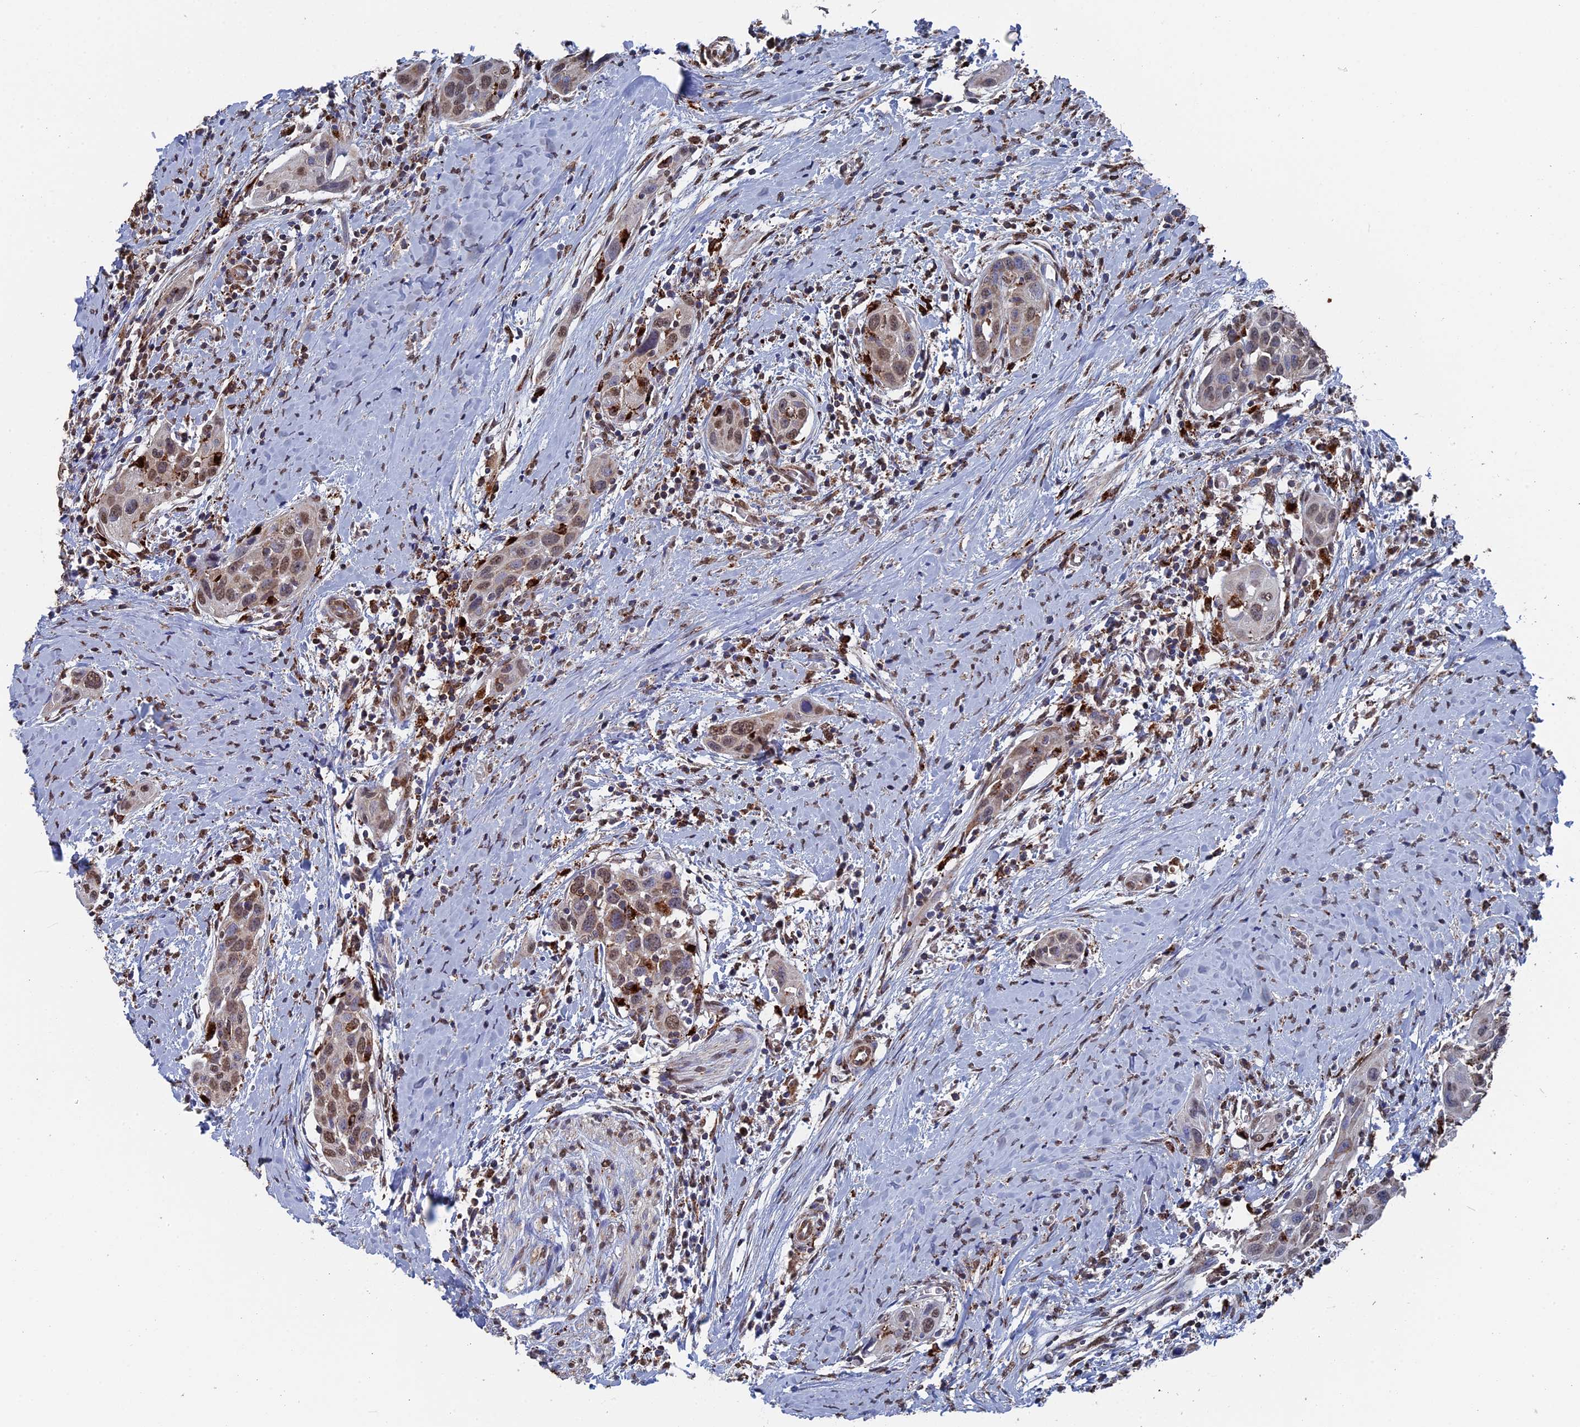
{"staining": {"intensity": "weak", "quantity": "25%-75%", "location": "nuclear"}, "tissue": "head and neck cancer", "cell_type": "Tumor cells", "image_type": "cancer", "snomed": [{"axis": "morphology", "description": "Squamous cell carcinoma, NOS"}, {"axis": "topography", "description": "Oral tissue"}, {"axis": "topography", "description": "Head-Neck"}], "caption": "Brown immunohistochemical staining in head and neck cancer (squamous cell carcinoma) displays weak nuclear expression in approximately 25%-75% of tumor cells.", "gene": "SMG9", "patient": {"sex": "female", "age": 50}}